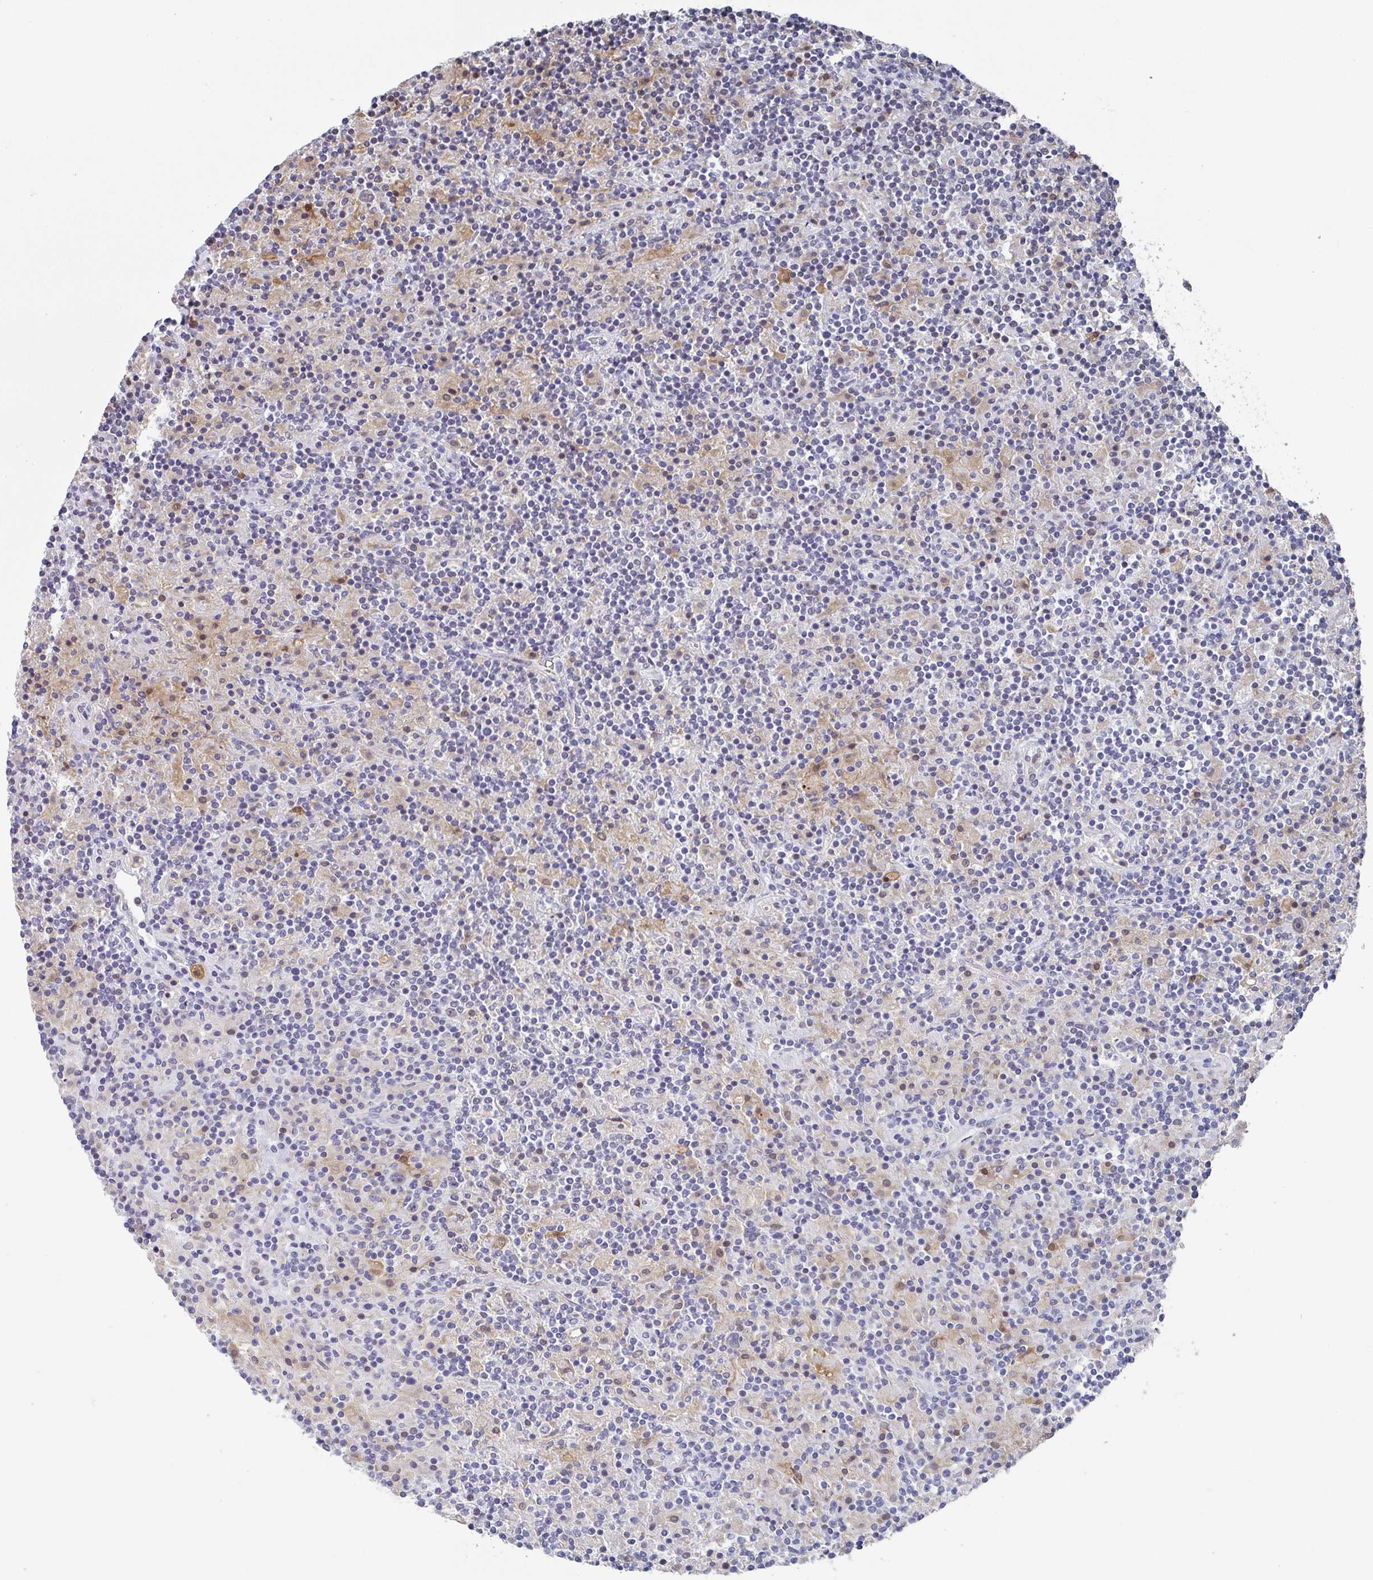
{"staining": {"intensity": "negative", "quantity": "none", "location": "none"}, "tissue": "lymphoma", "cell_type": "Tumor cells", "image_type": "cancer", "snomed": [{"axis": "morphology", "description": "Hodgkin's disease, NOS"}, {"axis": "topography", "description": "Lymph node"}], "caption": "DAB (3,3'-diaminobenzidine) immunohistochemical staining of lymphoma exhibits no significant staining in tumor cells.", "gene": "NCF1", "patient": {"sex": "male", "age": 70}}